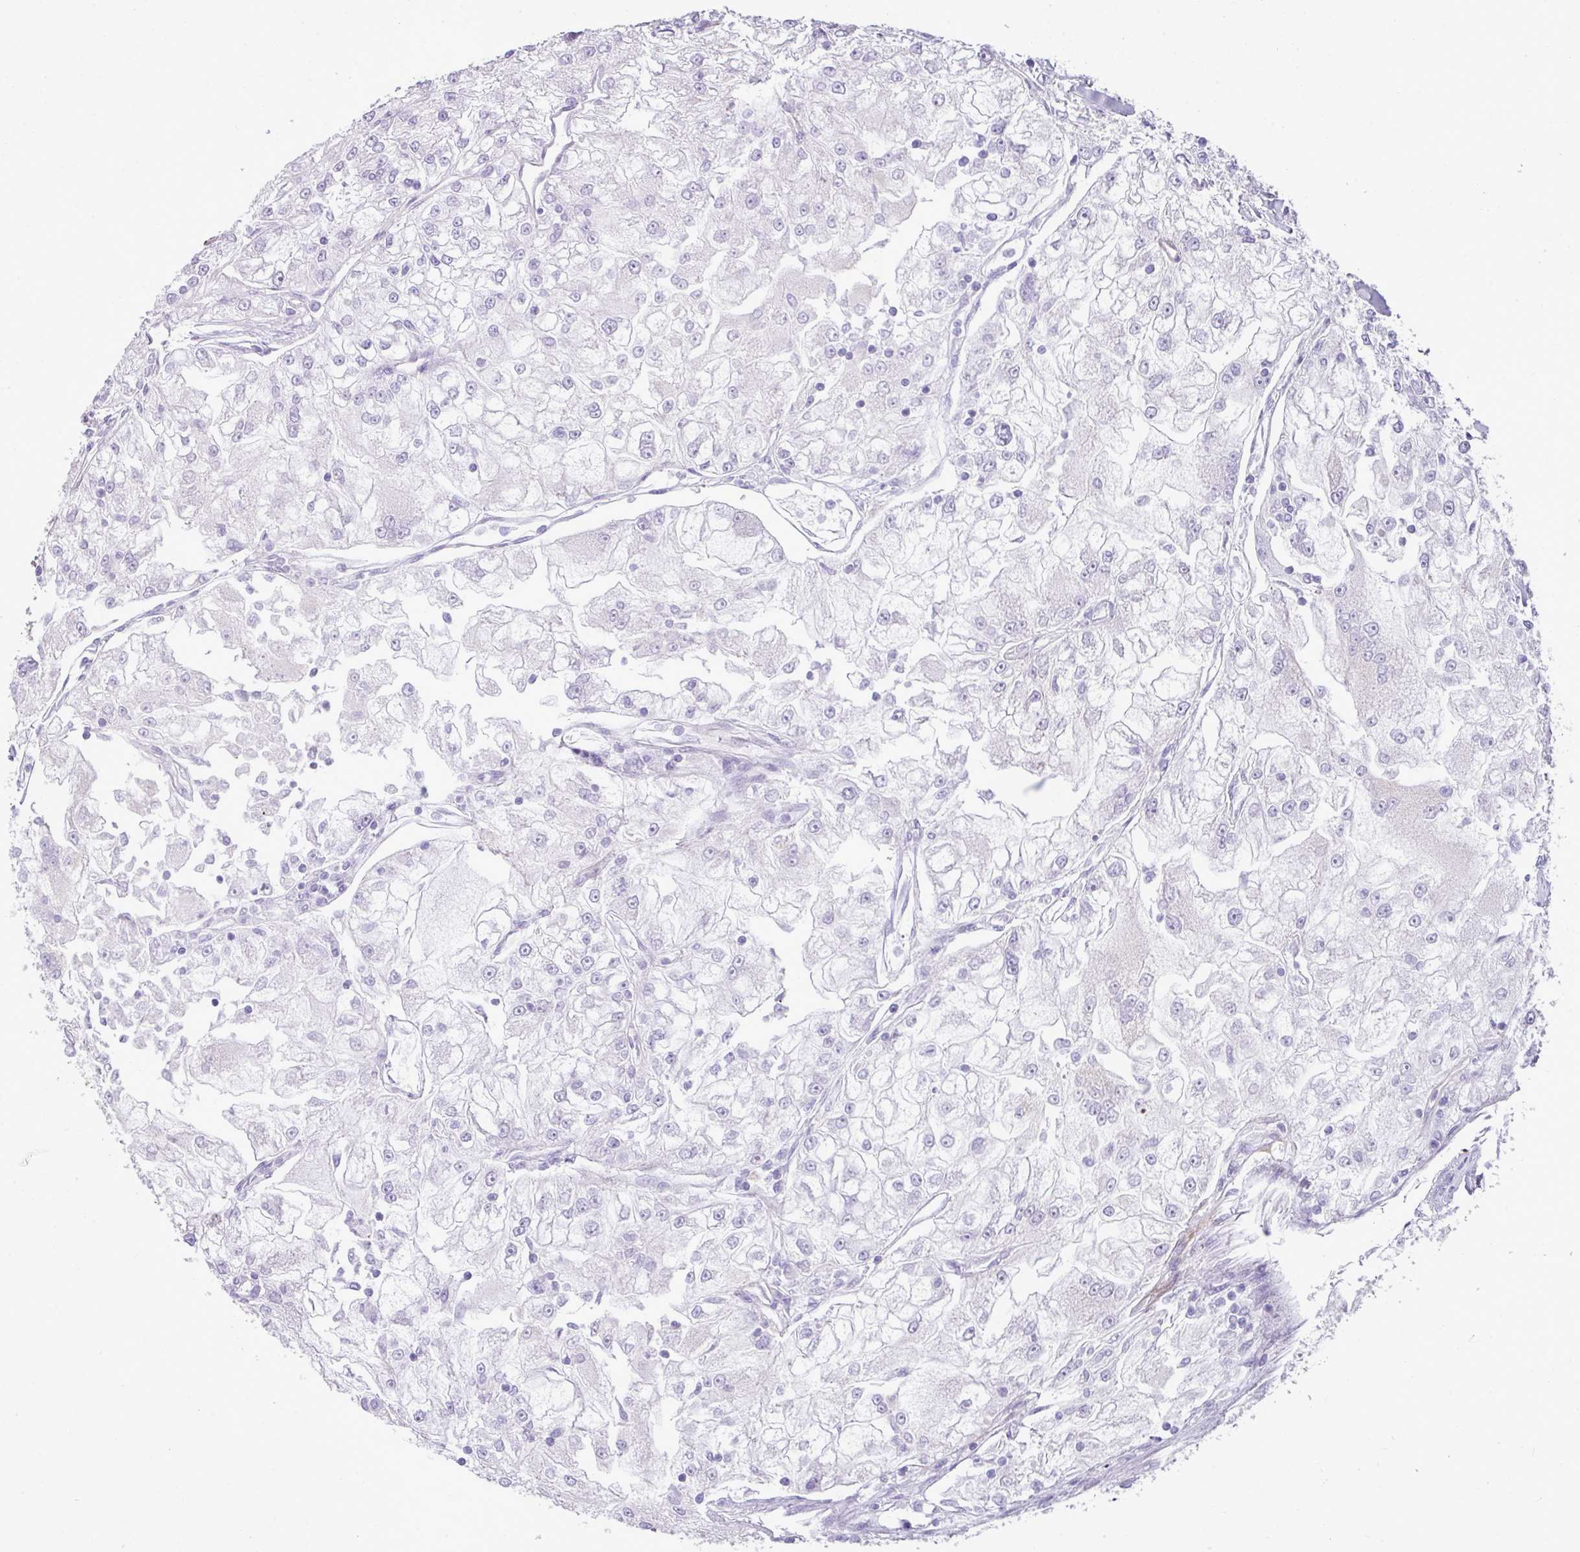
{"staining": {"intensity": "negative", "quantity": "none", "location": "none"}, "tissue": "renal cancer", "cell_type": "Tumor cells", "image_type": "cancer", "snomed": [{"axis": "morphology", "description": "Adenocarcinoma, NOS"}, {"axis": "topography", "description": "Kidney"}], "caption": "This is an IHC histopathology image of human renal cancer (adenocarcinoma). There is no positivity in tumor cells.", "gene": "KIRREL3", "patient": {"sex": "female", "age": 72}}